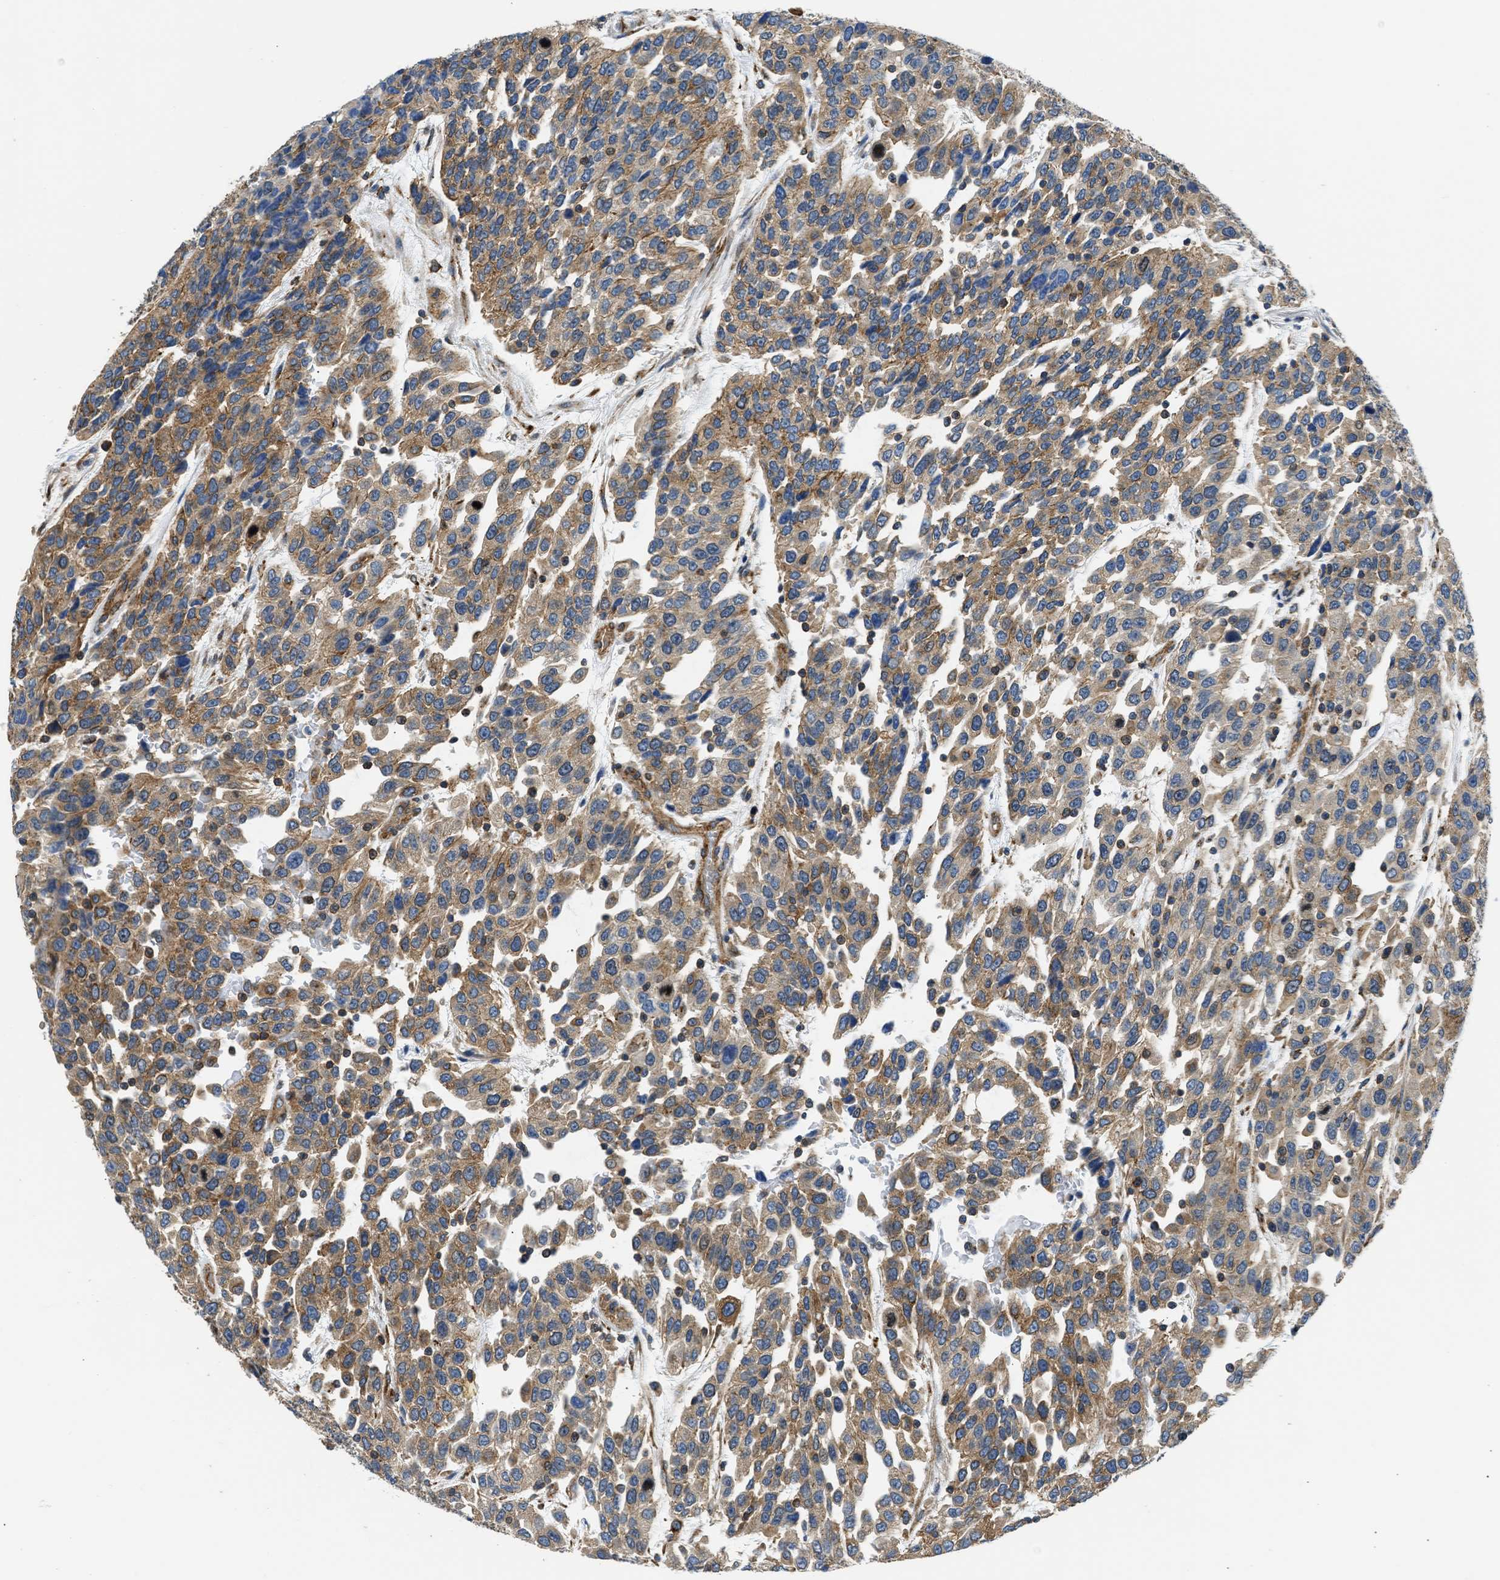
{"staining": {"intensity": "moderate", "quantity": ">75%", "location": "cytoplasmic/membranous"}, "tissue": "urothelial cancer", "cell_type": "Tumor cells", "image_type": "cancer", "snomed": [{"axis": "morphology", "description": "Urothelial carcinoma, High grade"}, {"axis": "topography", "description": "Urinary bladder"}], "caption": "Immunohistochemistry (IHC) micrograph of human urothelial carcinoma (high-grade) stained for a protein (brown), which demonstrates medium levels of moderate cytoplasmic/membranous positivity in about >75% of tumor cells.", "gene": "SEPTIN2", "patient": {"sex": "female", "age": 80}}